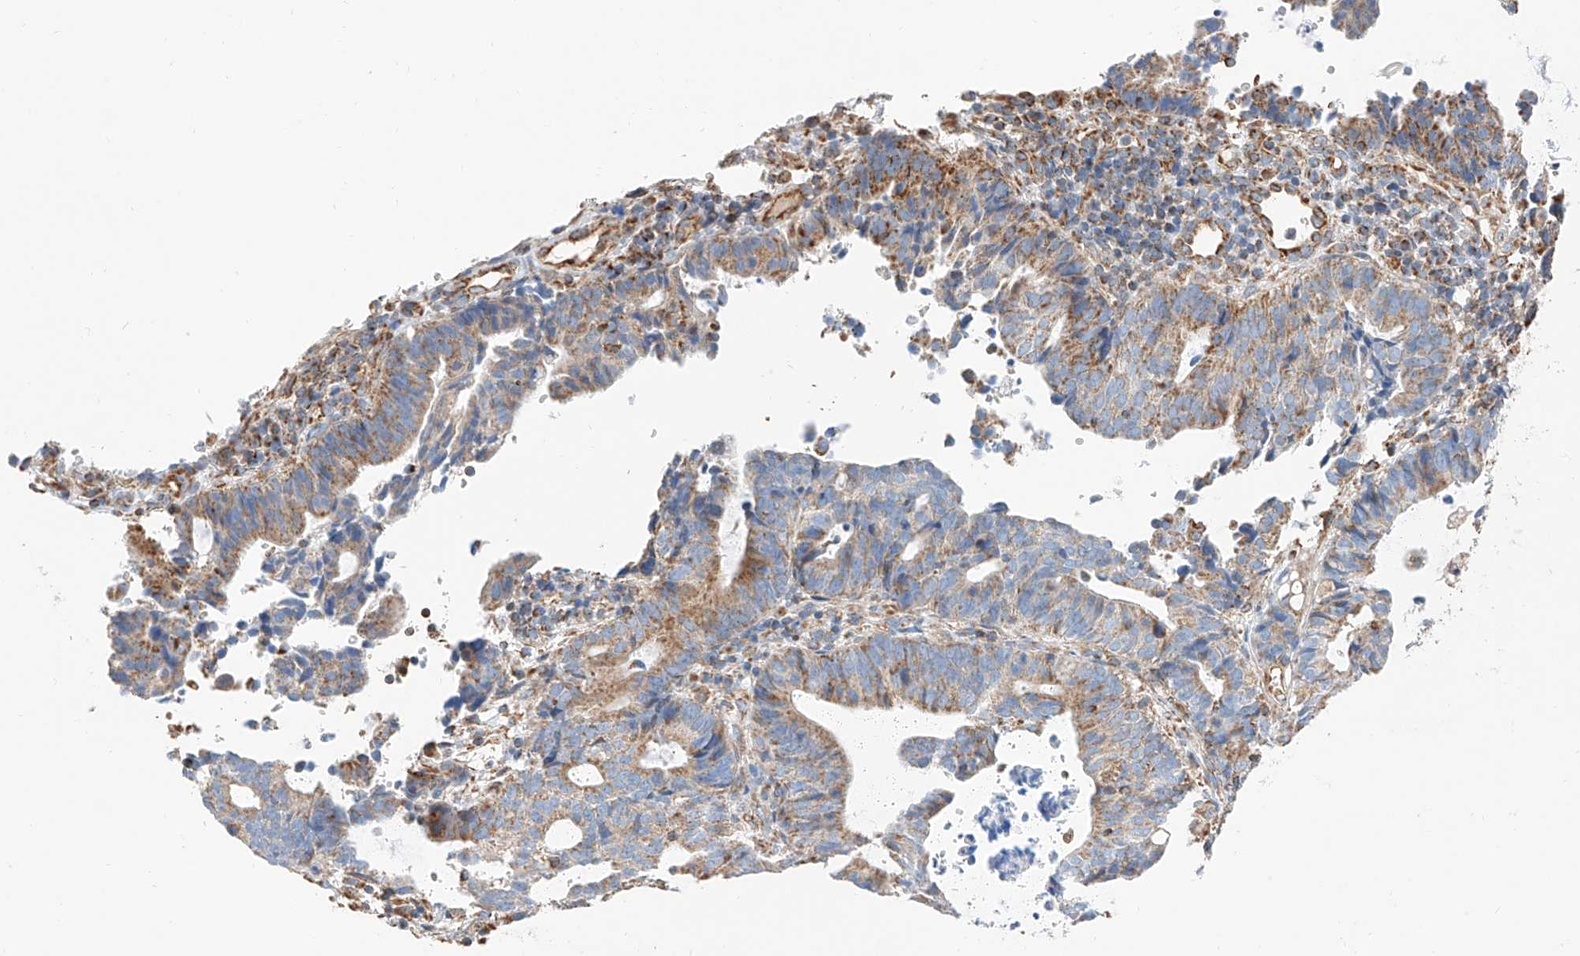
{"staining": {"intensity": "moderate", "quantity": ">75%", "location": "cytoplasmic/membranous"}, "tissue": "endometrial cancer", "cell_type": "Tumor cells", "image_type": "cancer", "snomed": [{"axis": "morphology", "description": "Adenocarcinoma, NOS"}, {"axis": "topography", "description": "Uterus"}], "caption": "IHC of adenocarcinoma (endometrial) shows medium levels of moderate cytoplasmic/membranous expression in about >75% of tumor cells.", "gene": "NDUFV3", "patient": {"sex": "female", "age": 83}}